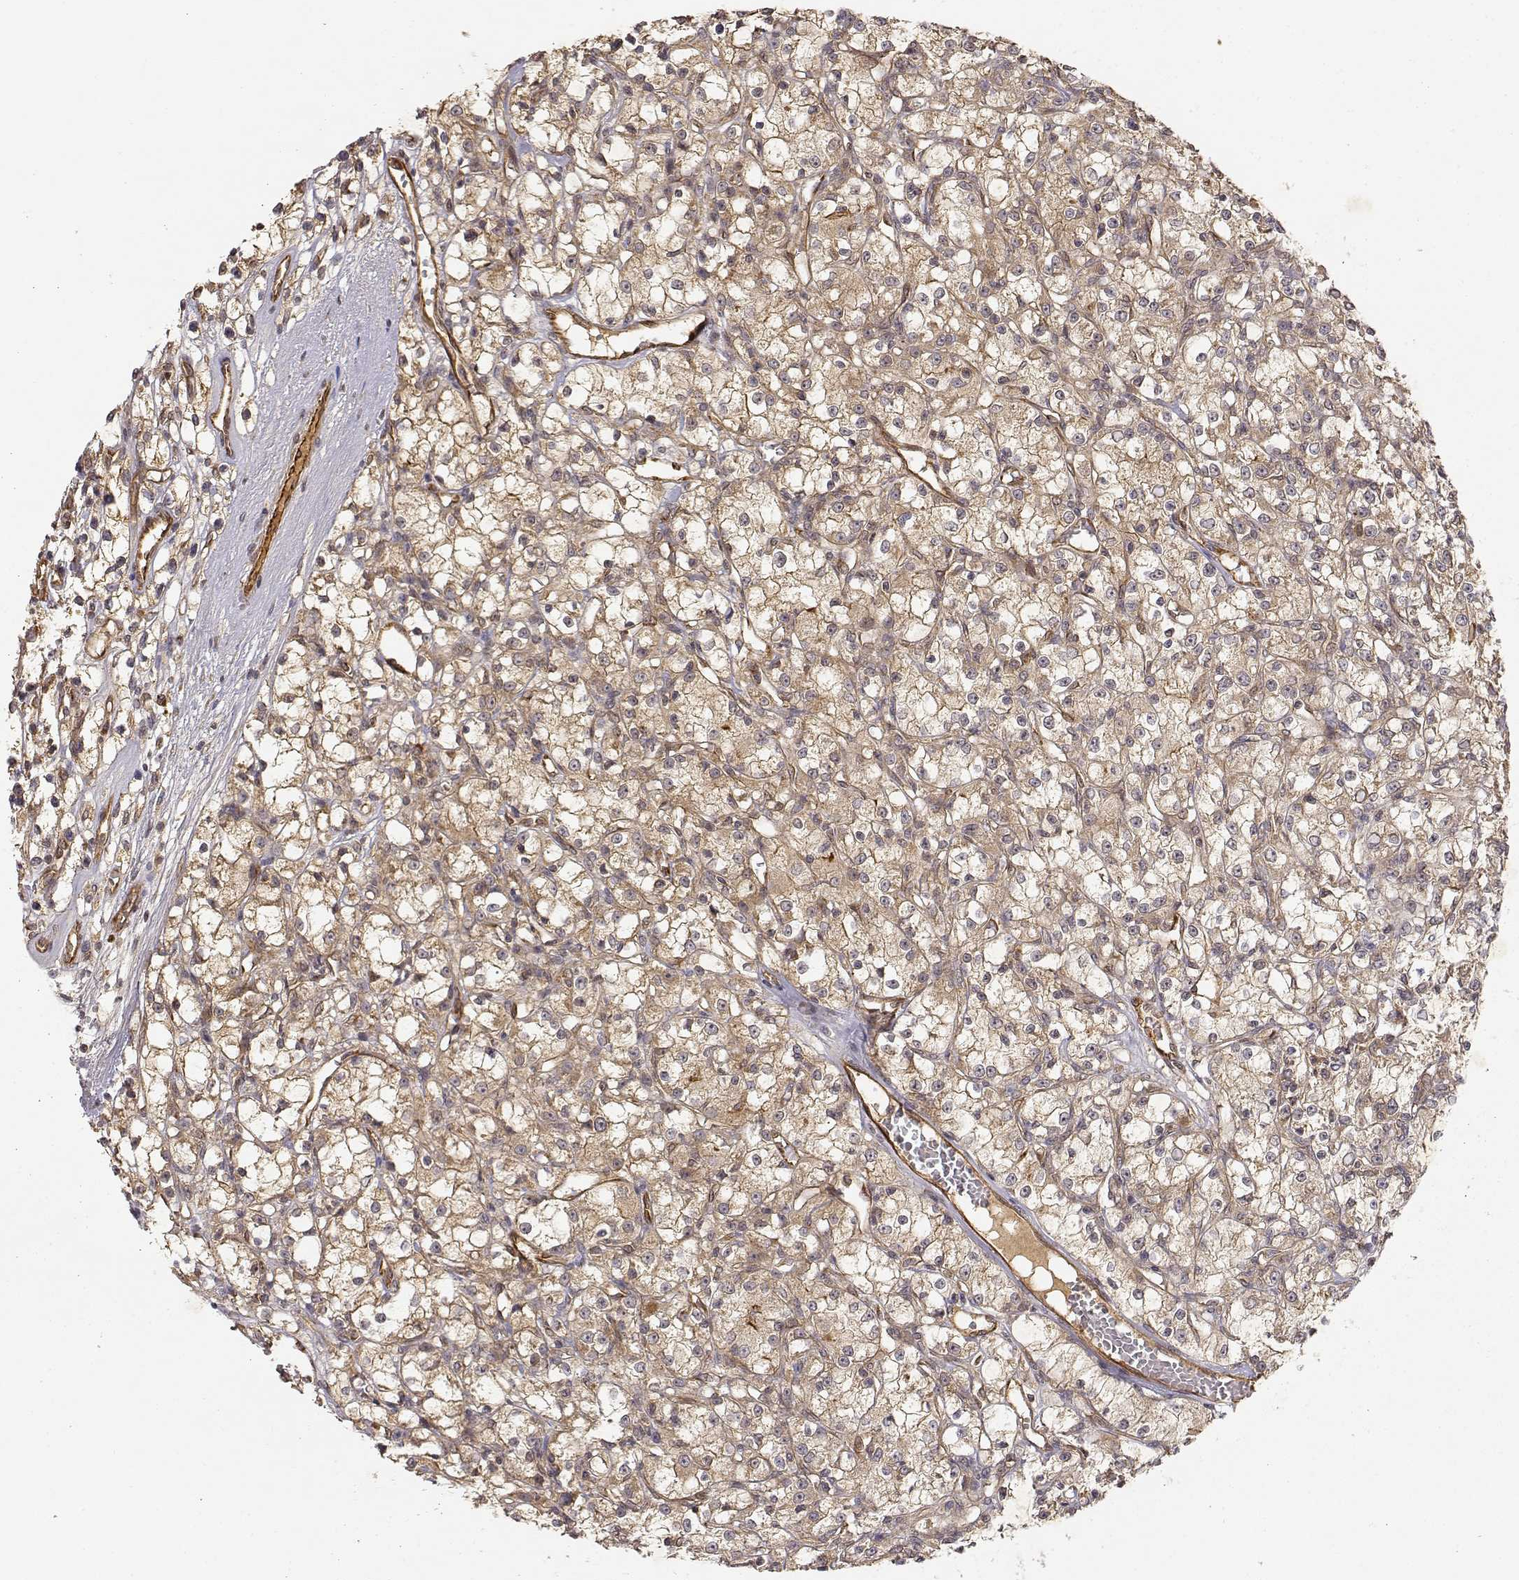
{"staining": {"intensity": "weak", "quantity": ">75%", "location": "cytoplasmic/membranous"}, "tissue": "renal cancer", "cell_type": "Tumor cells", "image_type": "cancer", "snomed": [{"axis": "morphology", "description": "Adenocarcinoma, NOS"}, {"axis": "topography", "description": "Kidney"}], "caption": "IHC of renal adenocarcinoma reveals low levels of weak cytoplasmic/membranous staining in about >75% of tumor cells.", "gene": "CDK5RAP2", "patient": {"sex": "female", "age": 59}}